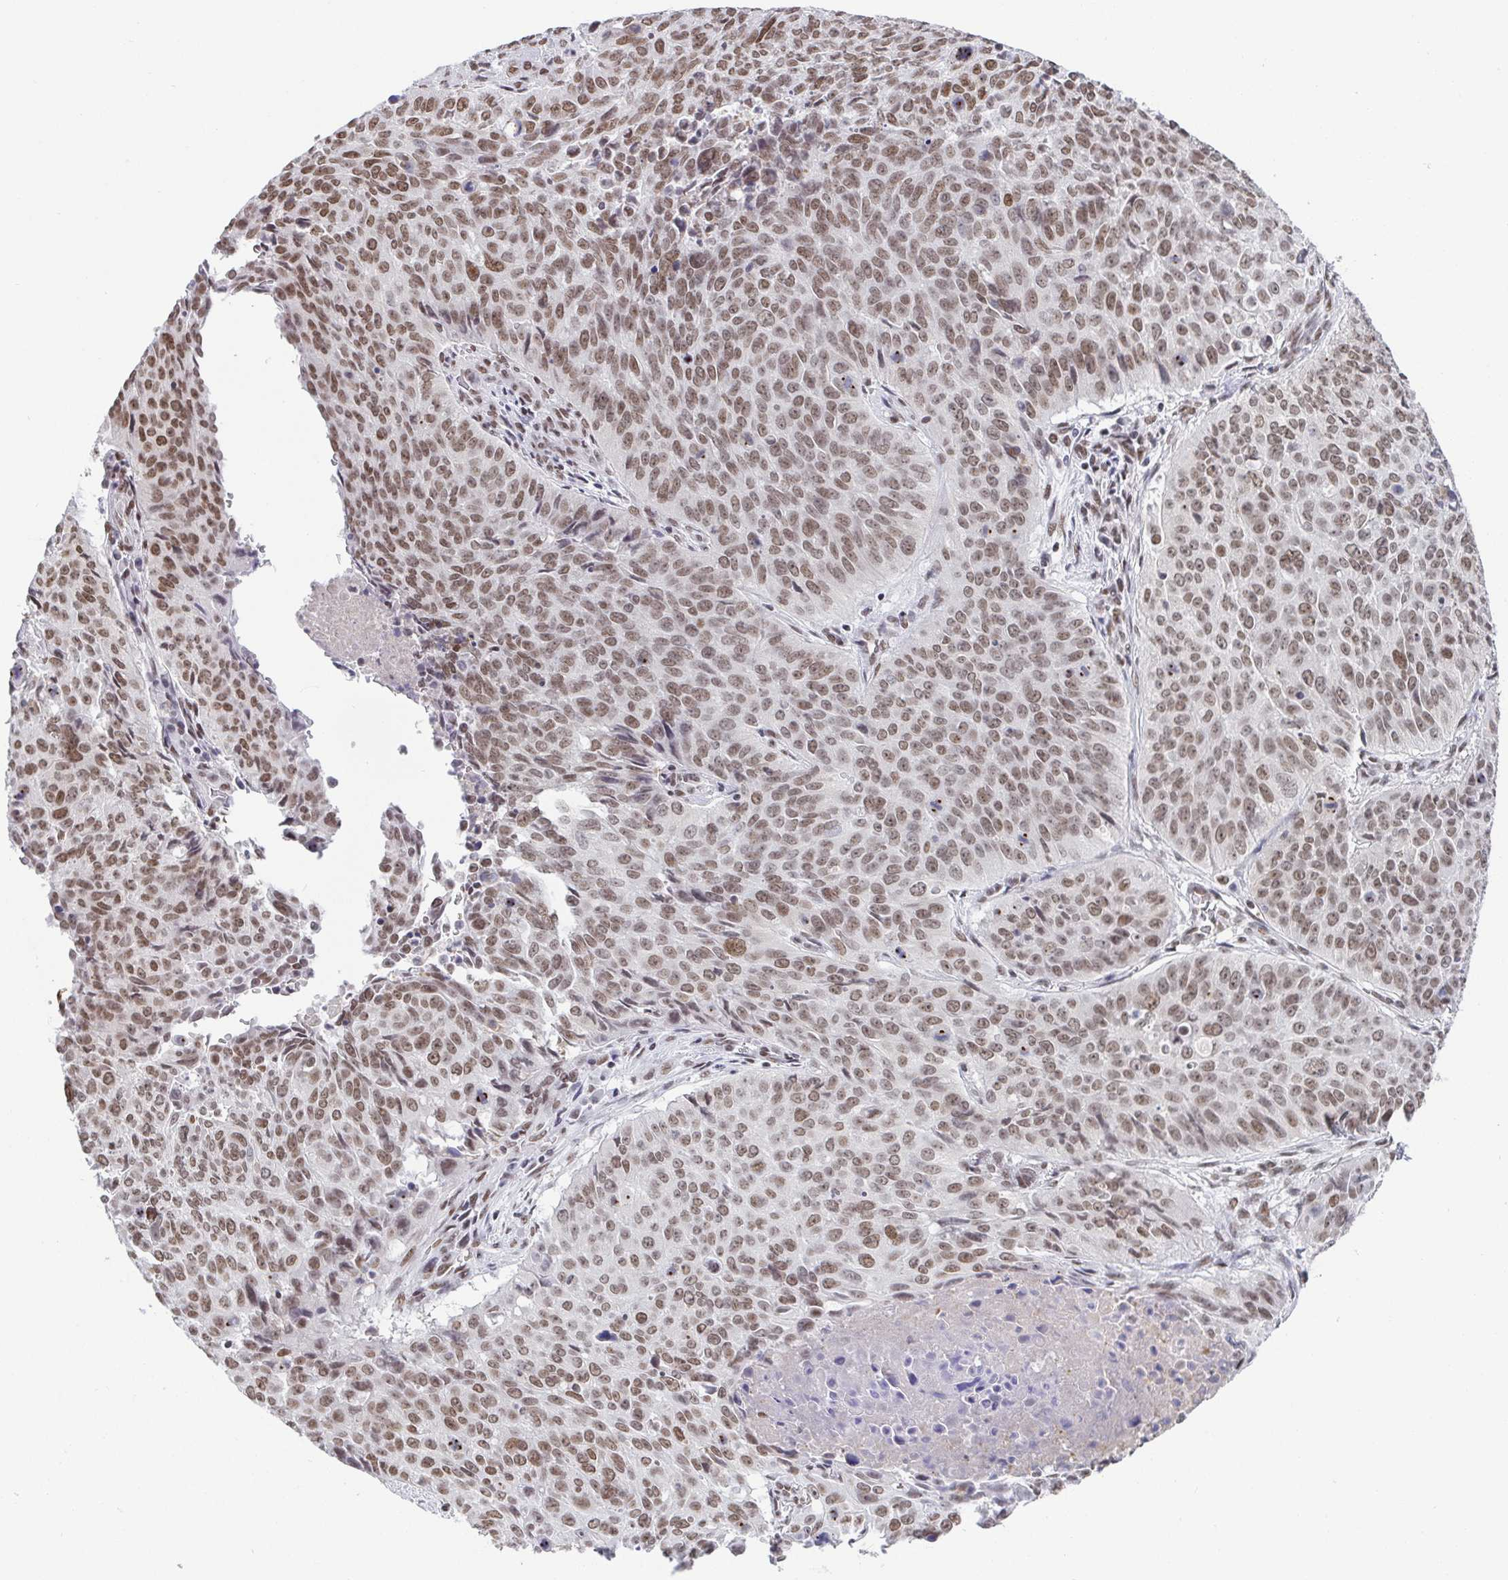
{"staining": {"intensity": "moderate", "quantity": ">75%", "location": "nuclear"}, "tissue": "lung cancer", "cell_type": "Tumor cells", "image_type": "cancer", "snomed": [{"axis": "morphology", "description": "Normal tissue, NOS"}, {"axis": "morphology", "description": "Squamous cell carcinoma, NOS"}, {"axis": "topography", "description": "Bronchus"}, {"axis": "topography", "description": "Lung"}], "caption": "An image showing moderate nuclear staining in about >75% of tumor cells in lung squamous cell carcinoma, as visualized by brown immunohistochemical staining.", "gene": "SLC7A10", "patient": {"sex": "male", "age": 64}}